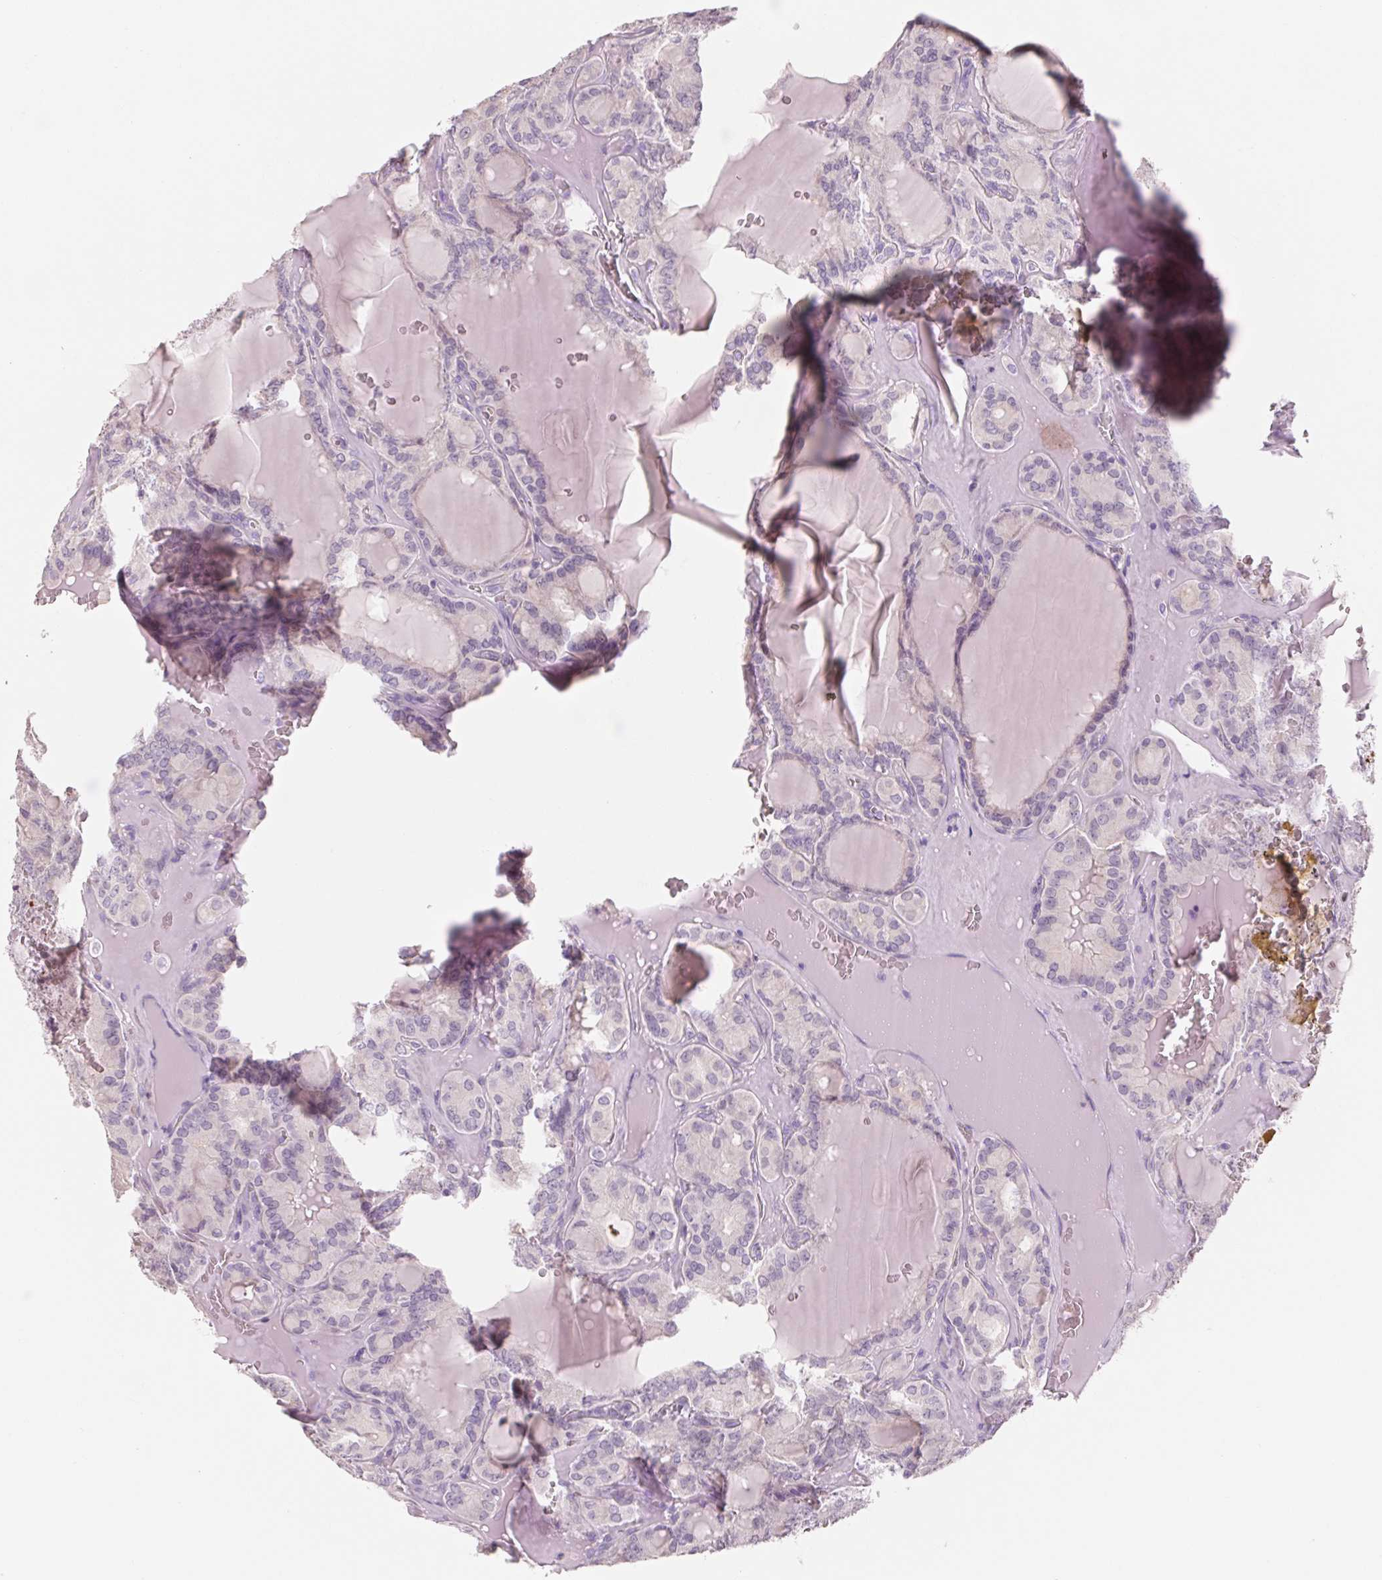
{"staining": {"intensity": "negative", "quantity": "none", "location": "none"}, "tissue": "thyroid cancer", "cell_type": "Tumor cells", "image_type": "cancer", "snomed": [{"axis": "morphology", "description": "Papillary adenocarcinoma, NOS"}, {"axis": "topography", "description": "Thyroid gland"}], "caption": "Thyroid cancer (papillary adenocarcinoma) stained for a protein using immunohistochemistry demonstrates no staining tumor cells.", "gene": "POU1F1", "patient": {"sex": "male", "age": 87}}